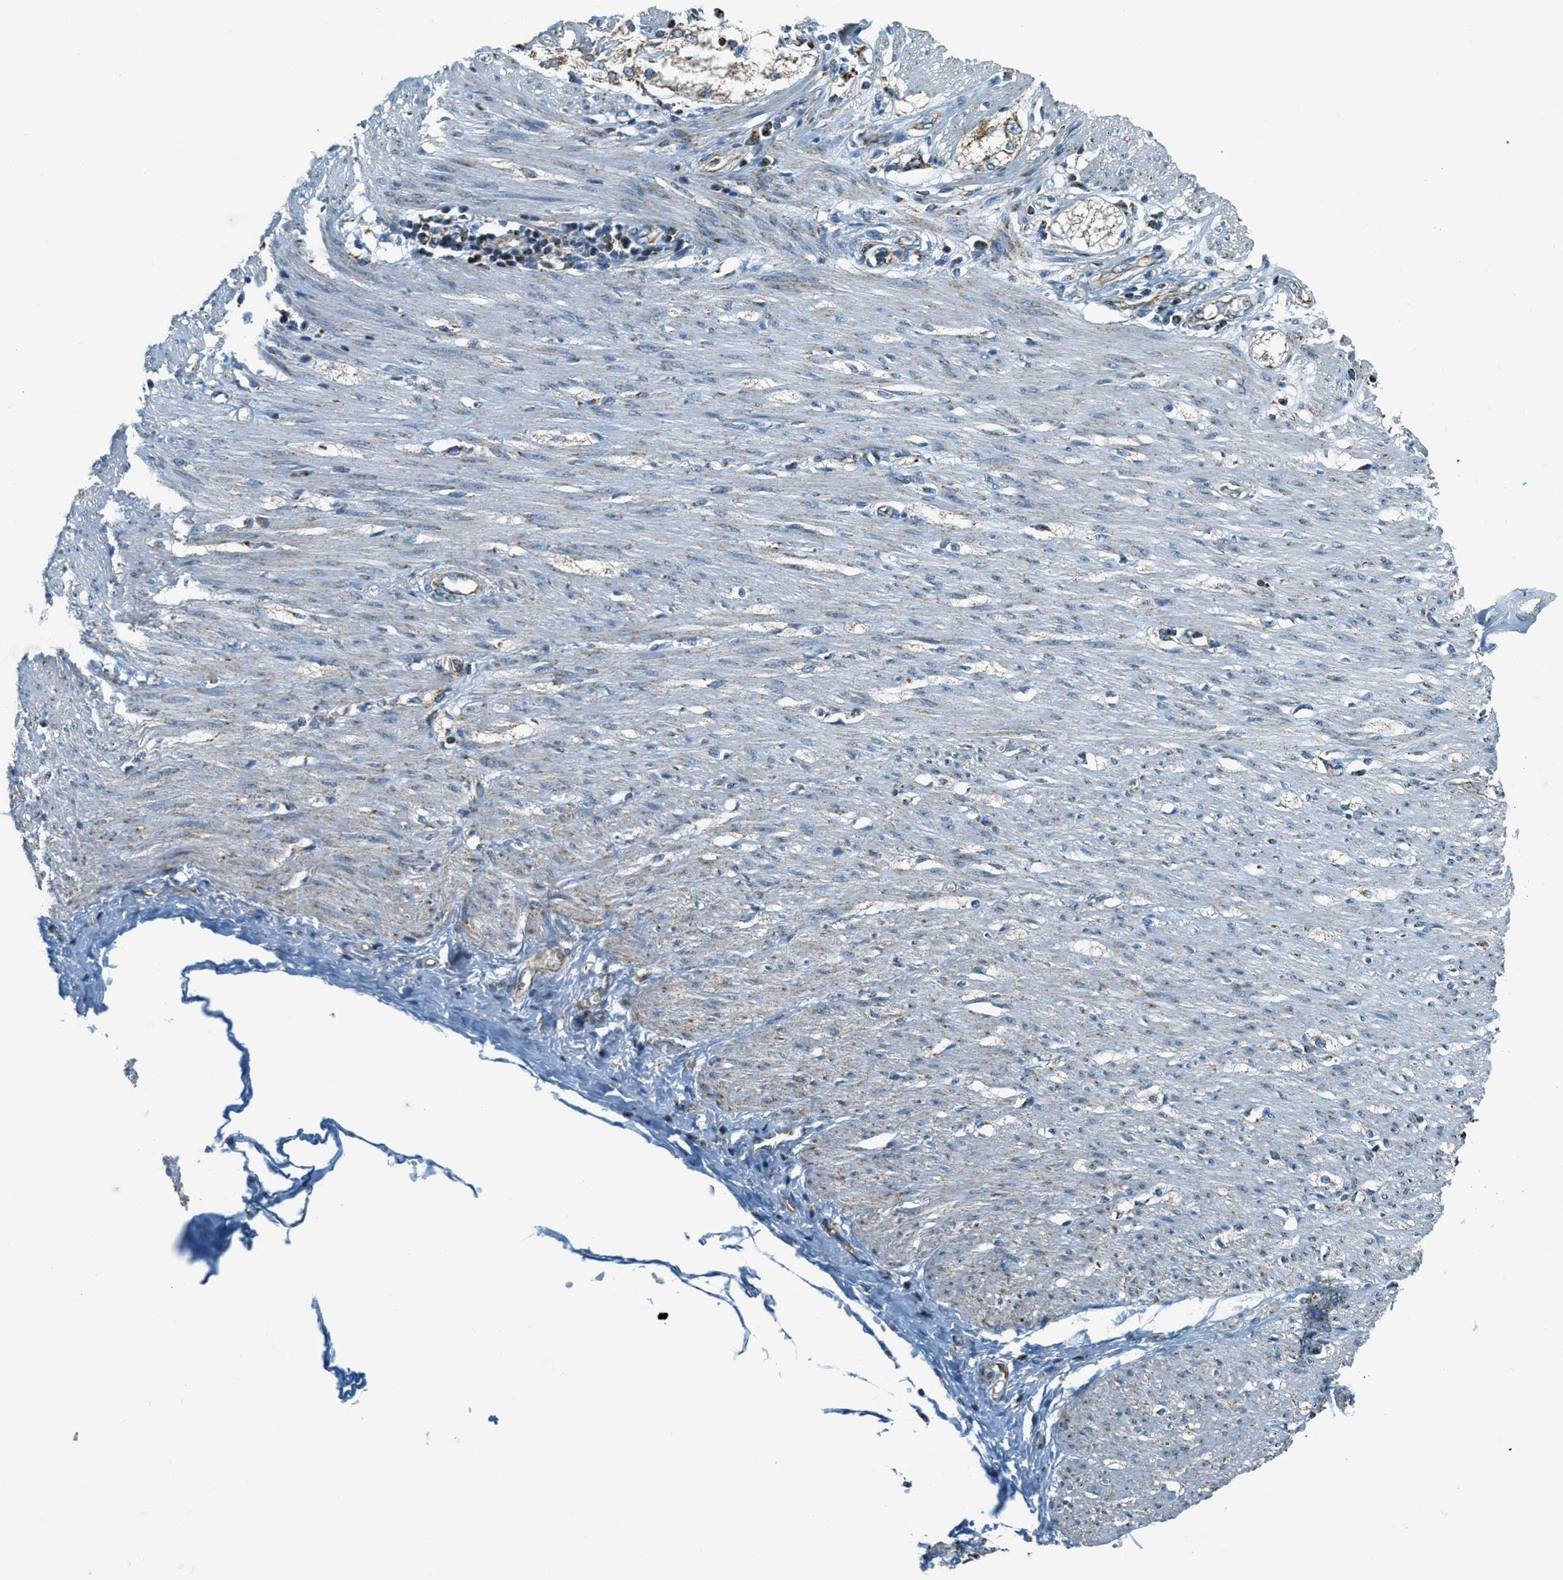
{"staining": {"intensity": "negative", "quantity": "none", "location": "none"}, "tissue": "adipose tissue", "cell_type": "Adipocytes", "image_type": "normal", "snomed": [{"axis": "morphology", "description": "Normal tissue, NOS"}, {"axis": "morphology", "description": "Adenocarcinoma, NOS"}, {"axis": "topography", "description": "Colon"}, {"axis": "topography", "description": "Peripheral nerve tissue"}], "caption": "IHC of normal adipose tissue demonstrates no staining in adipocytes.", "gene": "CHST15", "patient": {"sex": "male", "age": 14}}